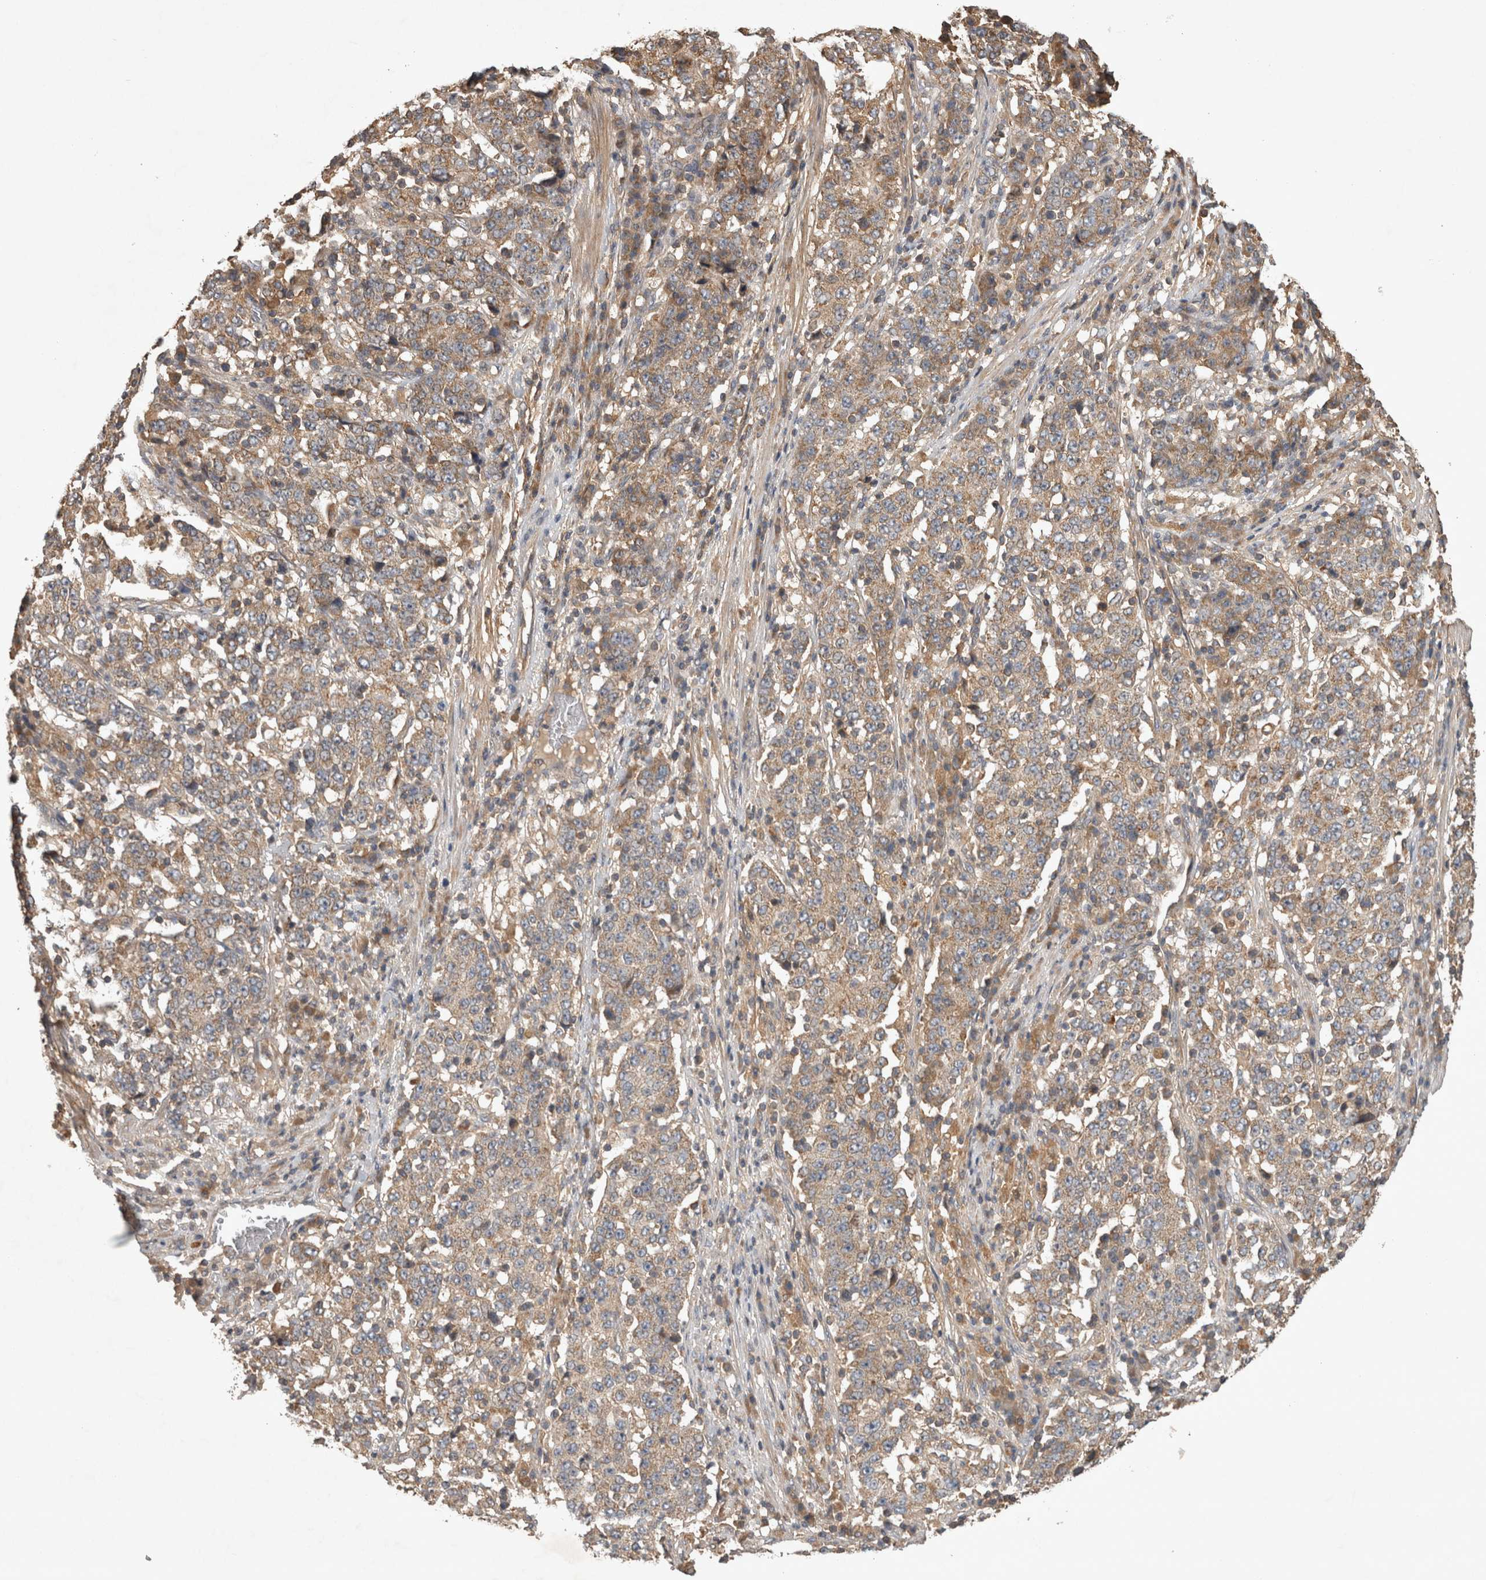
{"staining": {"intensity": "weak", "quantity": ">75%", "location": "cytoplasmic/membranous"}, "tissue": "stomach cancer", "cell_type": "Tumor cells", "image_type": "cancer", "snomed": [{"axis": "morphology", "description": "Adenocarcinoma, NOS"}, {"axis": "topography", "description": "Stomach"}], "caption": "Adenocarcinoma (stomach) tissue exhibits weak cytoplasmic/membranous expression in approximately >75% of tumor cells", "gene": "TRMT61B", "patient": {"sex": "male", "age": 59}}